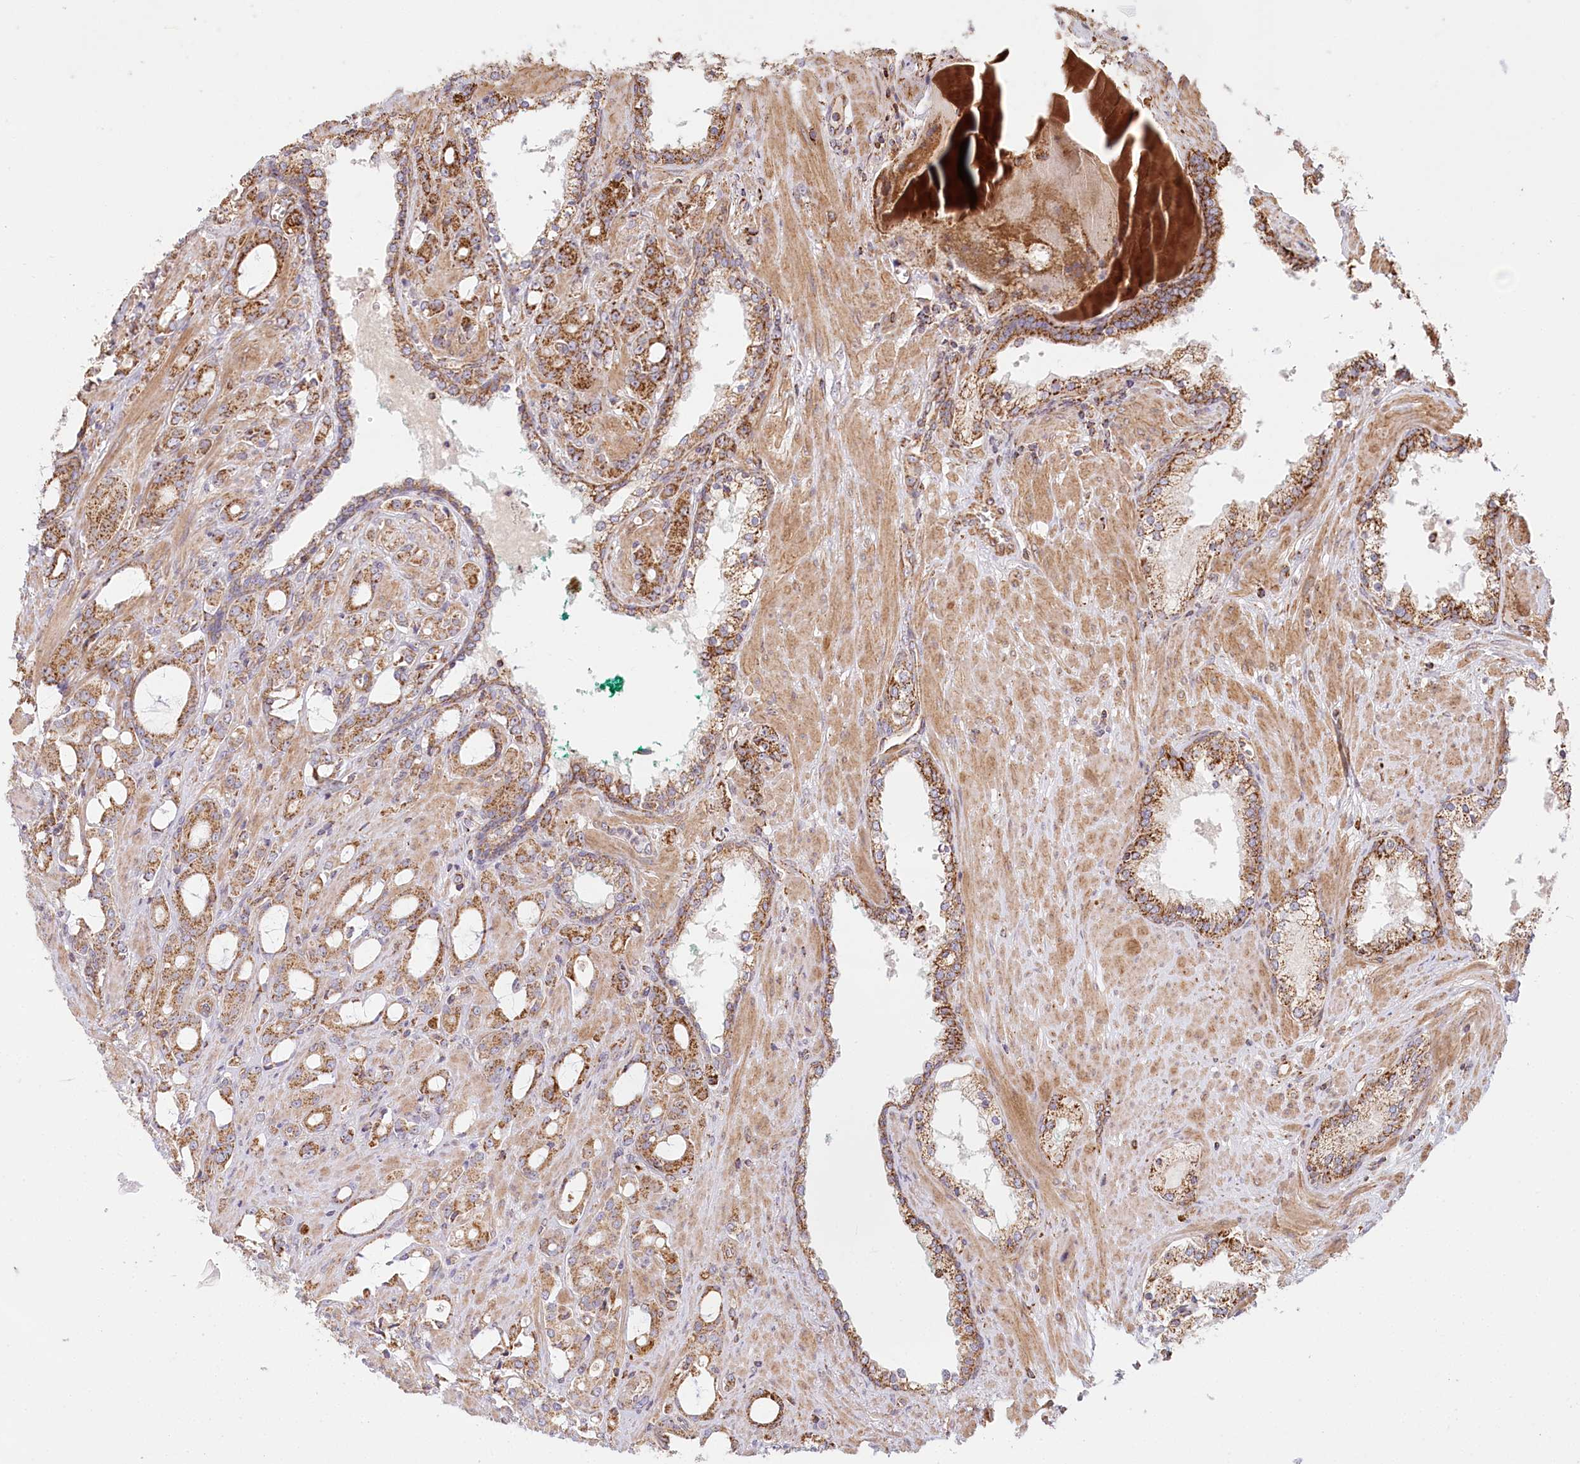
{"staining": {"intensity": "moderate", "quantity": ">75%", "location": "cytoplasmic/membranous"}, "tissue": "prostate cancer", "cell_type": "Tumor cells", "image_type": "cancer", "snomed": [{"axis": "morphology", "description": "Adenocarcinoma, High grade"}, {"axis": "topography", "description": "Prostate"}], "caption": "This photomicrograph reveals prostate cancer (adenocarcinoma (high-grade)) stained with immunohistochemistry (IHC) to label a protein in brown. The cytoplasmic/membranous of tumor cells show moderate positivity for the protein. Nuclei are counter-stained blue.", "gene": "UMPS", "patient": {"sex": "male", "age": 72}}